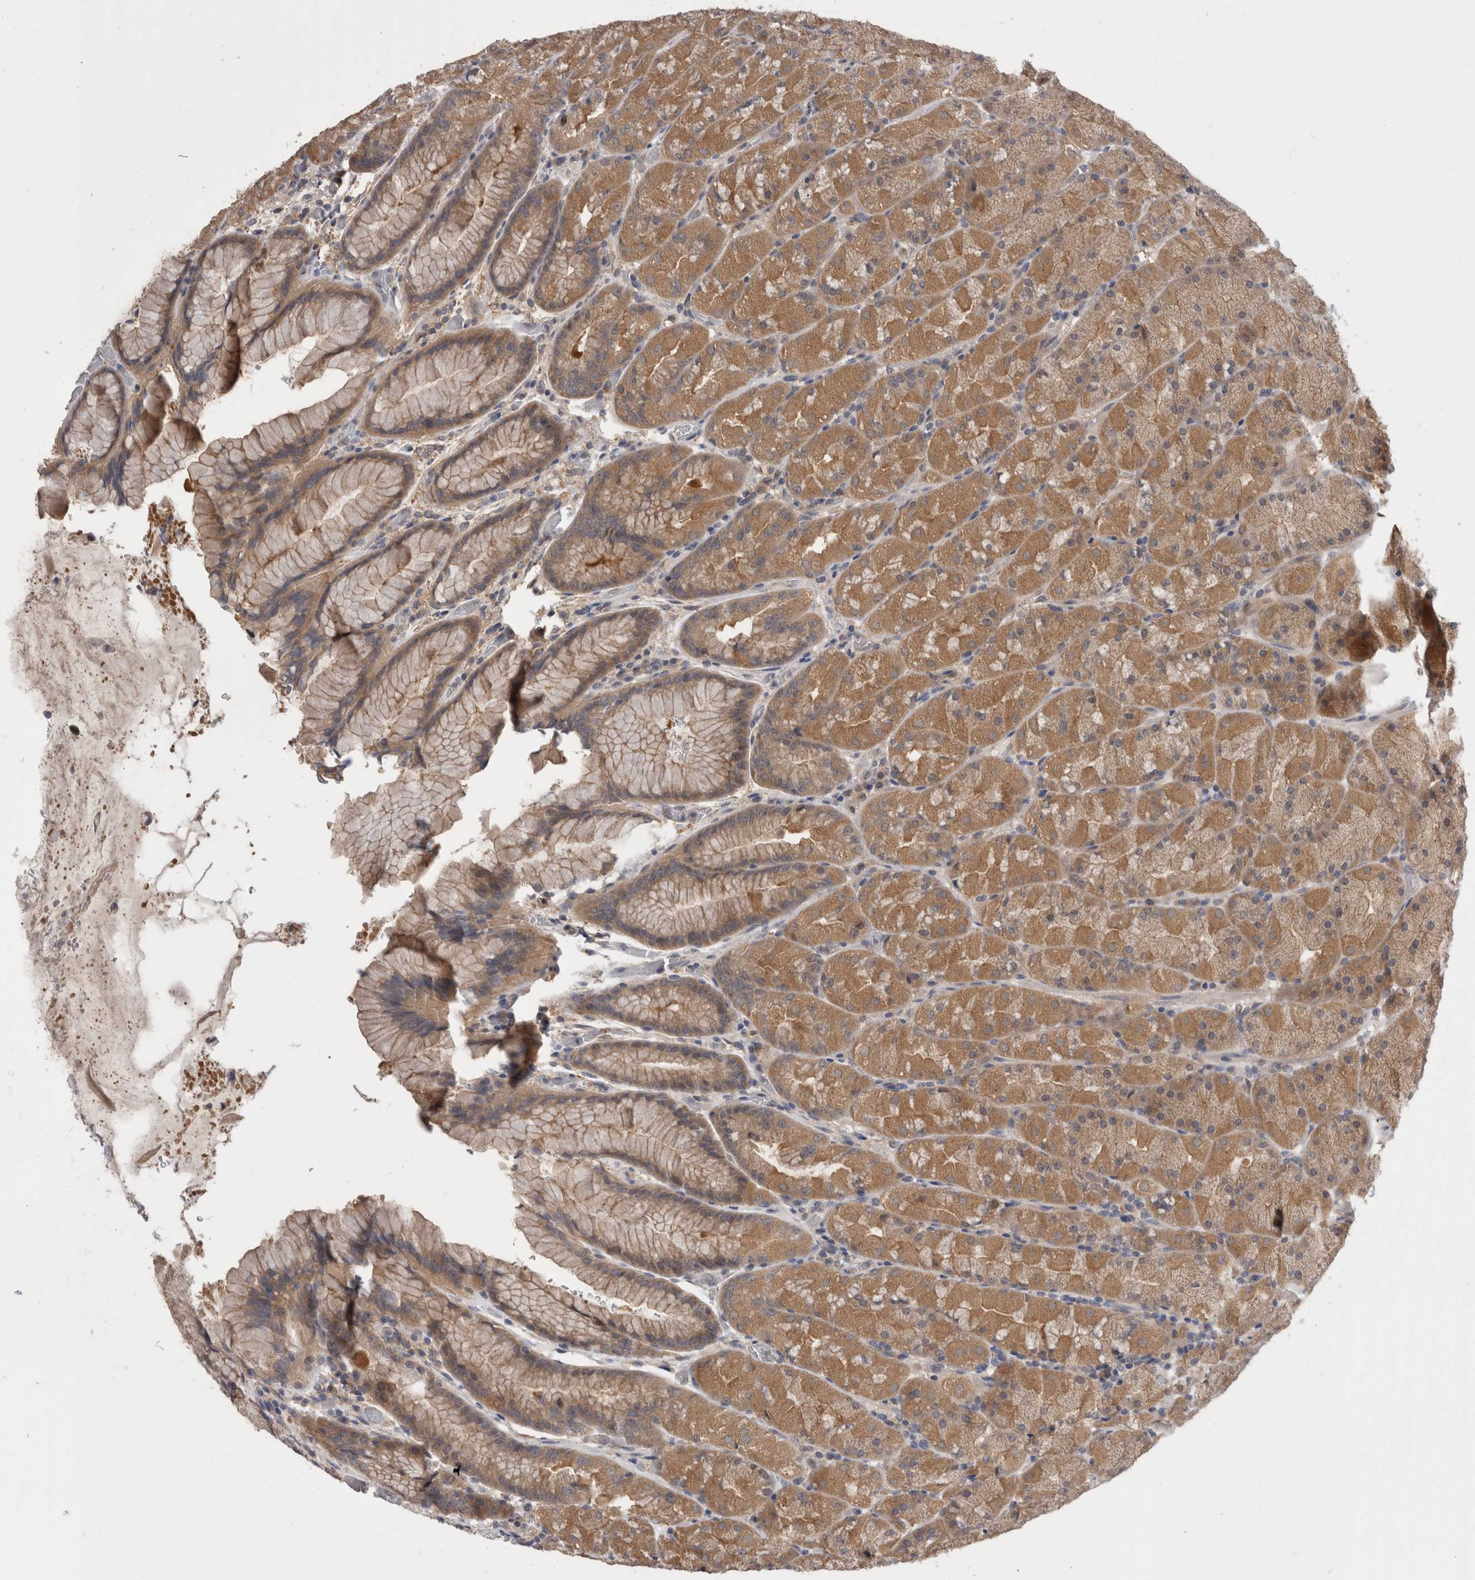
{"staining": {"intensity": "moderate", "quantity": ">75%", "location": "cytoplasmic/membranous"}, "tissue": "stomach", "cell_type": "Glandular cells", "image_type": "normal", "snomed": [{"axis": "morphology", "description": "Normal tissue, NOS"}, {"axis": "topography", "description": "Stomach, upper"}, {"axis": "topography", "description": "Stomach"}], "caption": "Glandular cells show moderate cytoplasmic/membranous staining in approximately >75% of cells in normal stomach.", "gene": "DCTN6", "patient": {"sex": "male", "age": 48}}